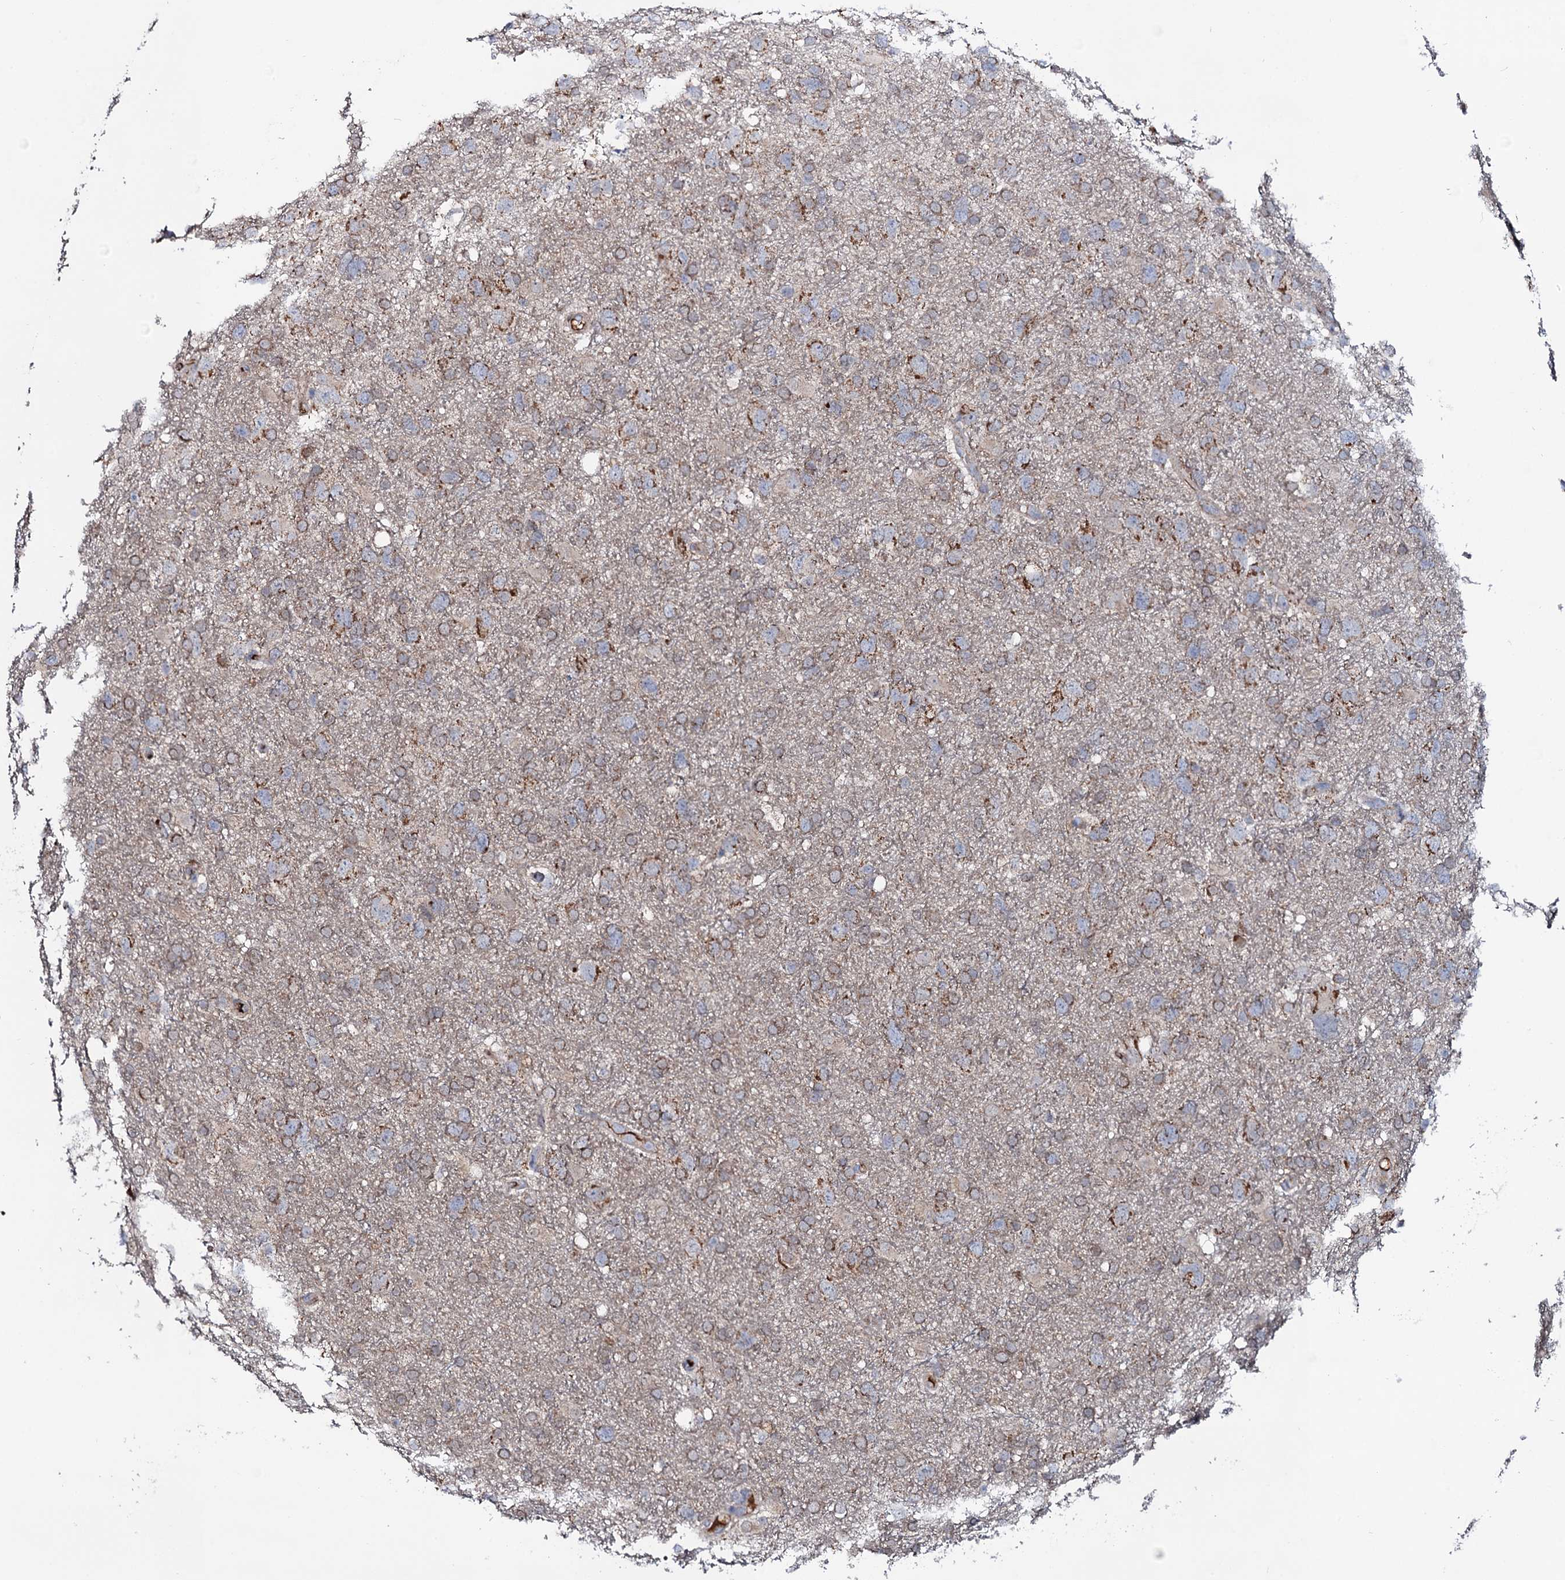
{"staining": {"intensity": "moderate", "quantity": ">75%", "location": "cytoplasmic/membranous"}, "tissue": "glioma", "cell_type": "Tumor cells", "image_type": "cancer", "snomed": [{"axis": "morphology", "description": "Glioma, malignant, High grade"}, {"axis": "topography", "description": "Brain"}], "caption": "Moderate cytoplasmic/membranous staining is present in about >75% of tumor cells in malignant high-grade glioma.", "gene": "PPP1R3D", "patient": {"sex": "male", "age": 61}}